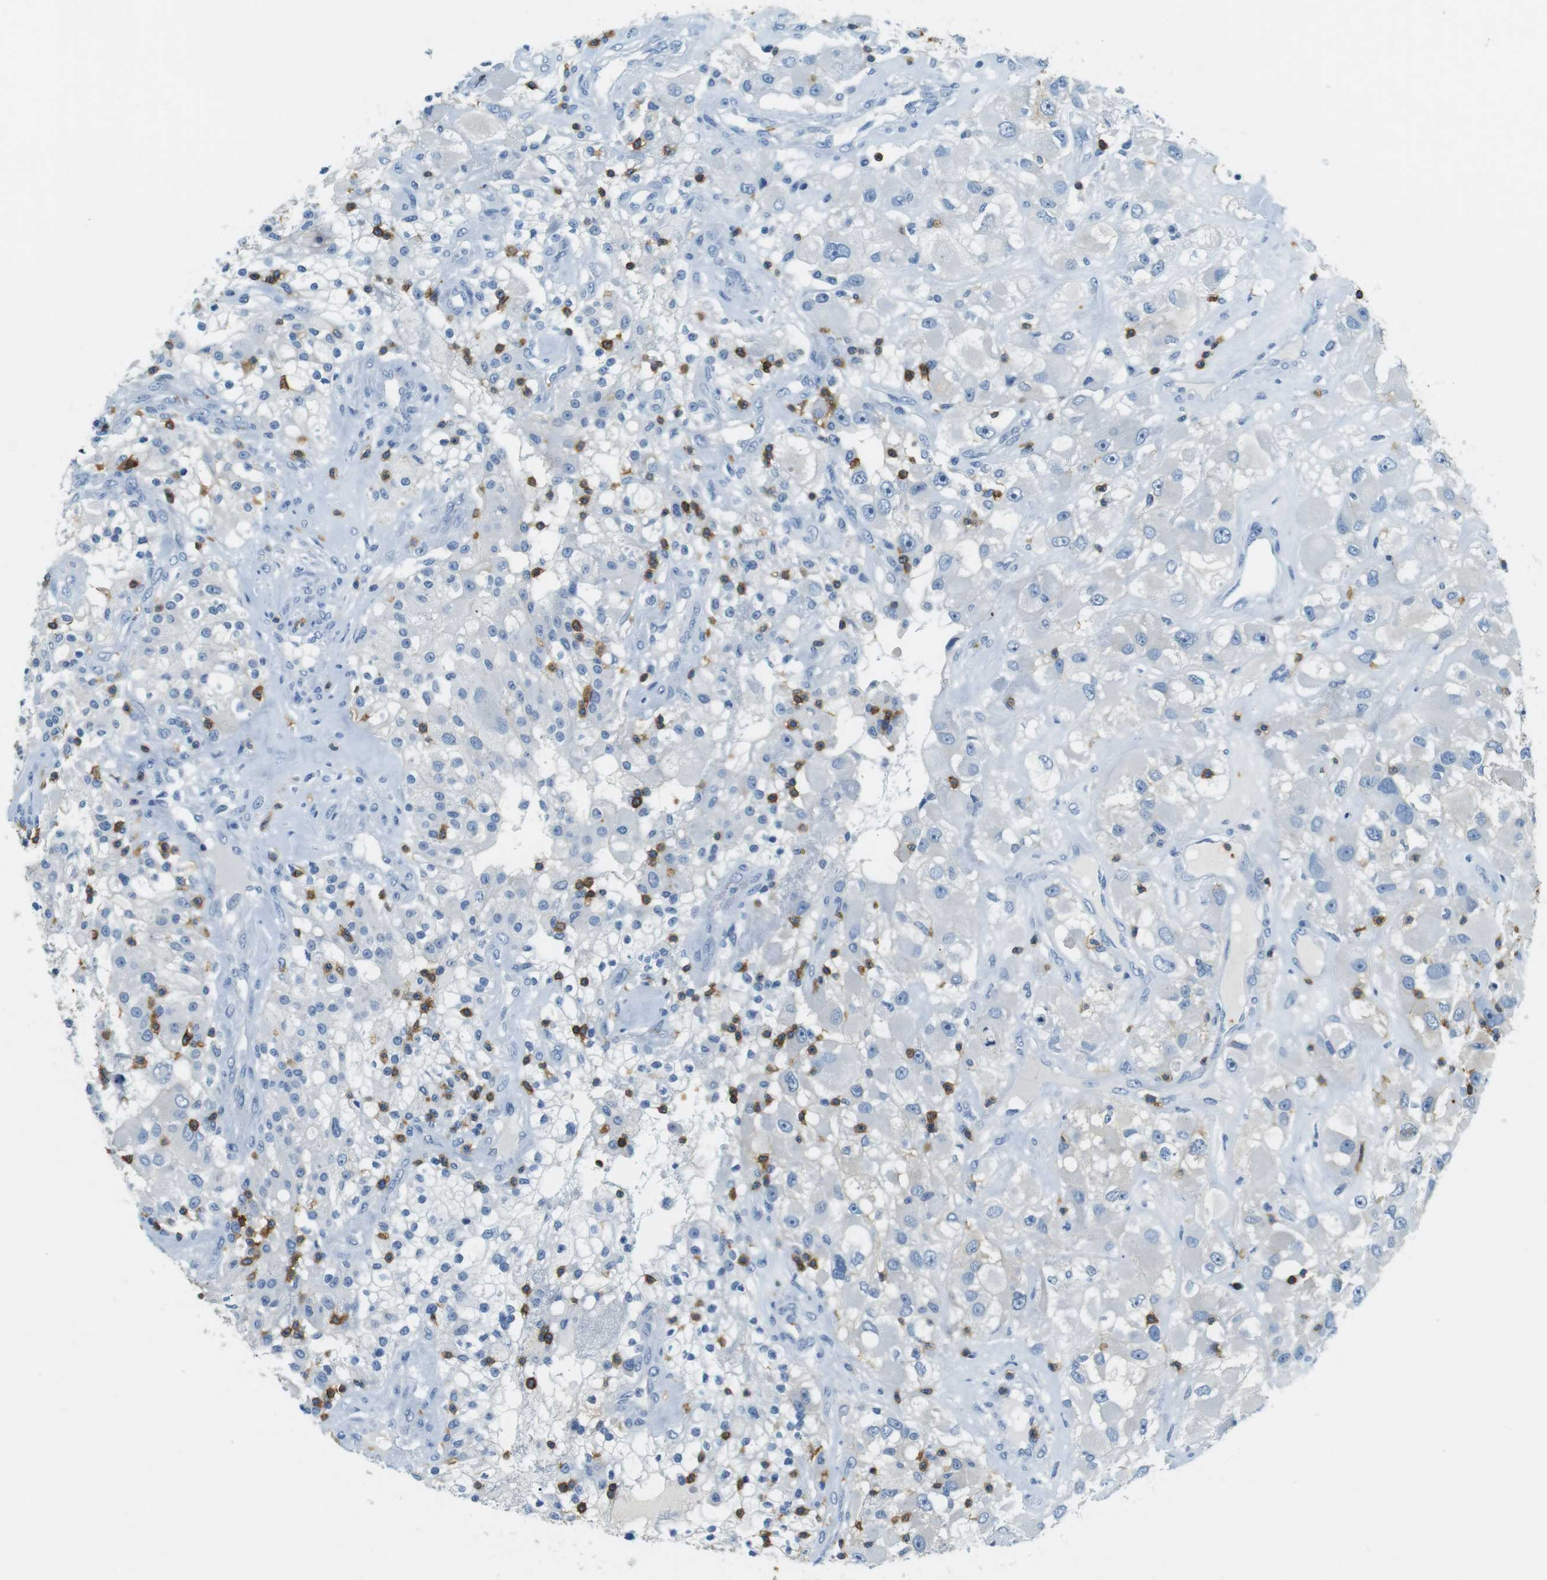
{"staining": {"intensity": "negative", "quantity": "none", "location": "none"}, "tissue": "renal cancer", "cell_type": "Tumor cells", "image_type": "cancer", "snomed": [{"axis": "morphology", "description": "Adenocarcinoma, NOS"}, {"axis": "topography", "description": "Kidney"}], "caption": "The image displays no staining of tumor cells in renal cancer (adenocarcinoma). The staining is performed using DAB brown chromogen with nuclei counter-stained in using hematoxylin.", "gene": "LAT", "patient": {"sex": "female", "age": 52}}